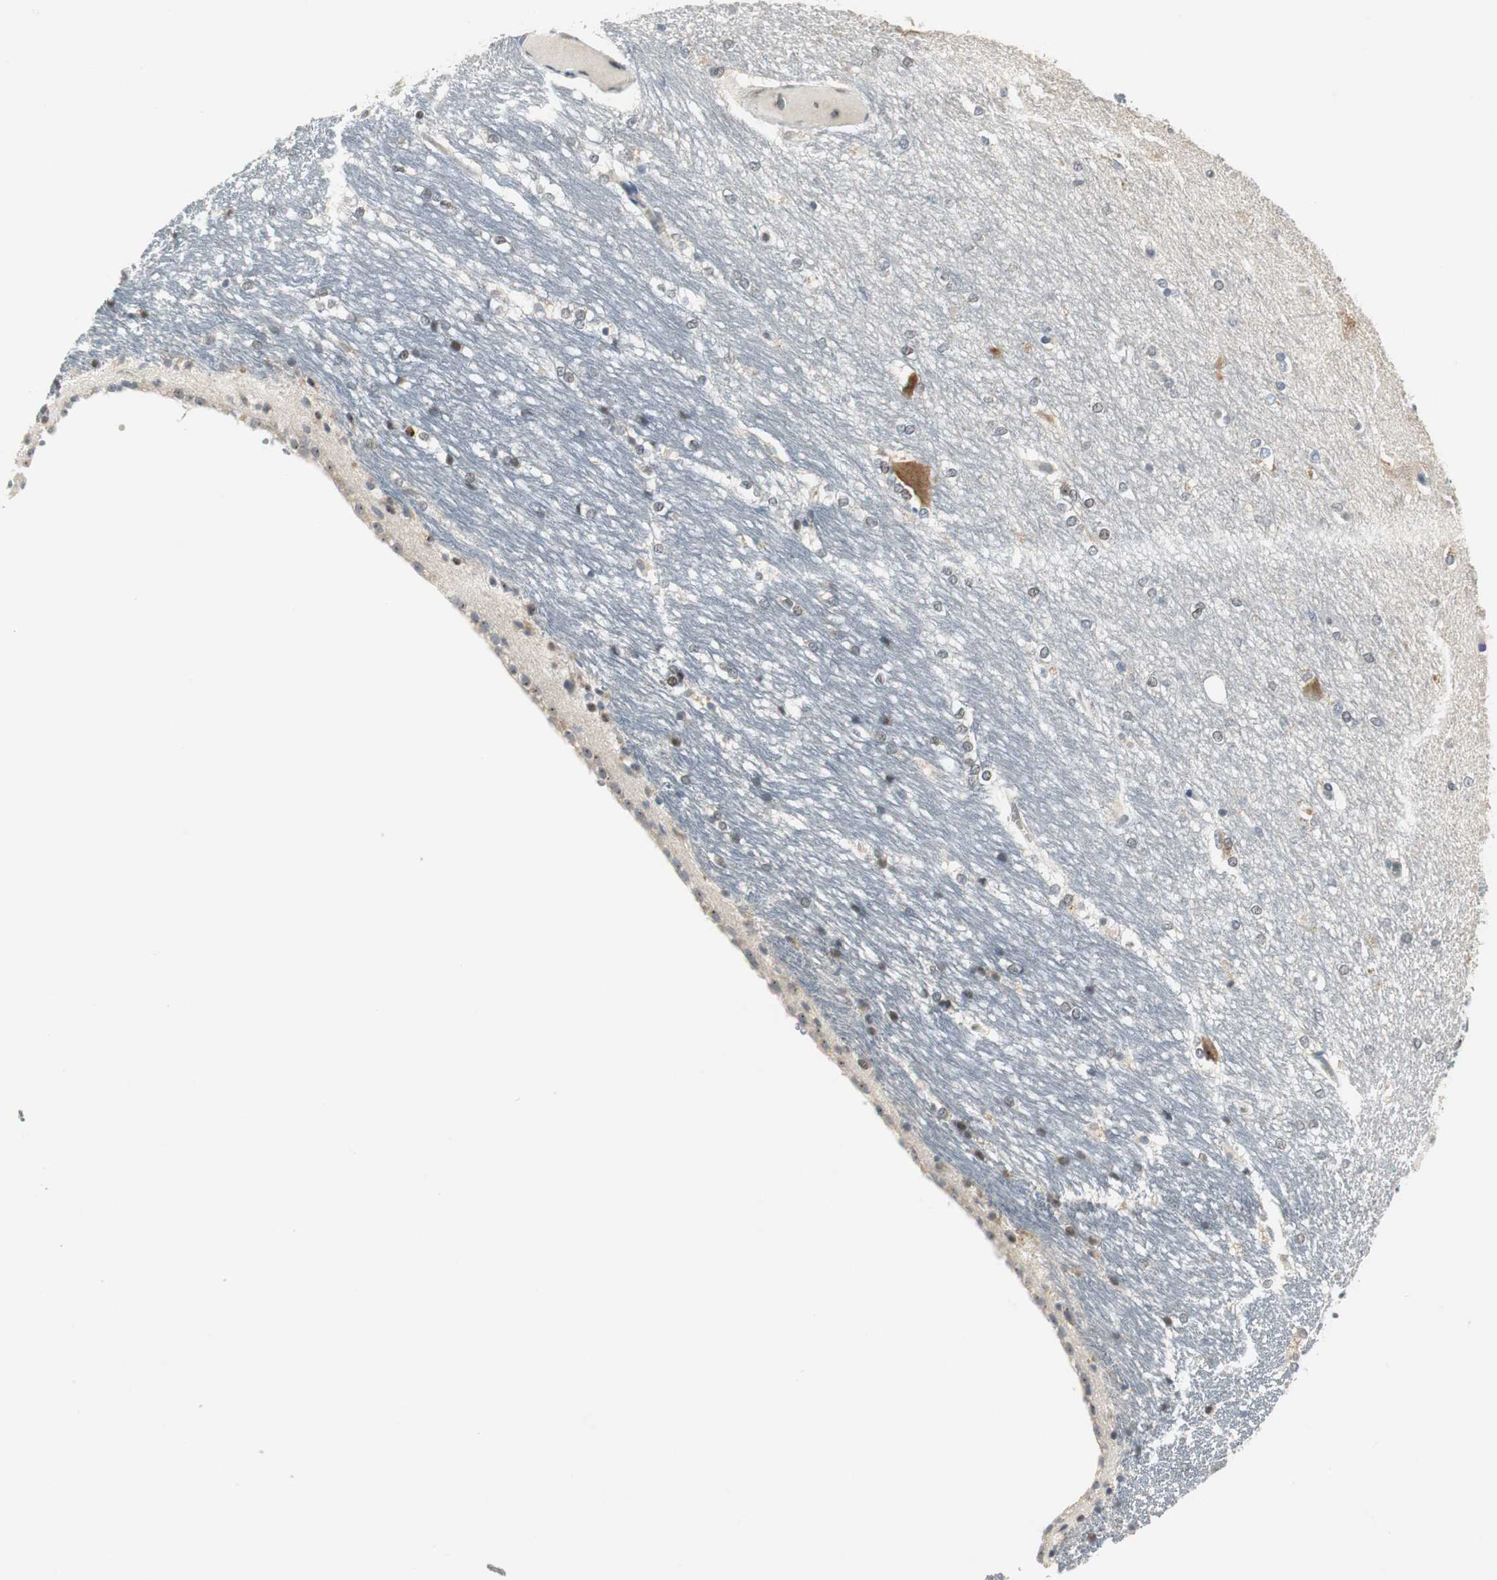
{"staining": {"intensity": "moderate", "quantity": "25%-75%", "location": "cytoplasmic/membranous,nuclear"}, "tissue": "hippocampus", "cell_type": "Glial cells", "image_type": "normal", "snomed": [{"axis": "morphology", "description": "Normal tissue, NOS"}, {"axis": "topography", "description": "Hippocampus"}], "caption": "DAB (3,3'-diaminobenzidine) immunohistochemical staining of benign human hippocampus displays moderate cytoplasmic/membranous,nuclear protein expression in about 25%-75% of glial cells. The protein of interest is shown in brown color, while the nuclei are stained blue.", "gene": "CCT5", "patient": {"sex": "female", "age": 19}}